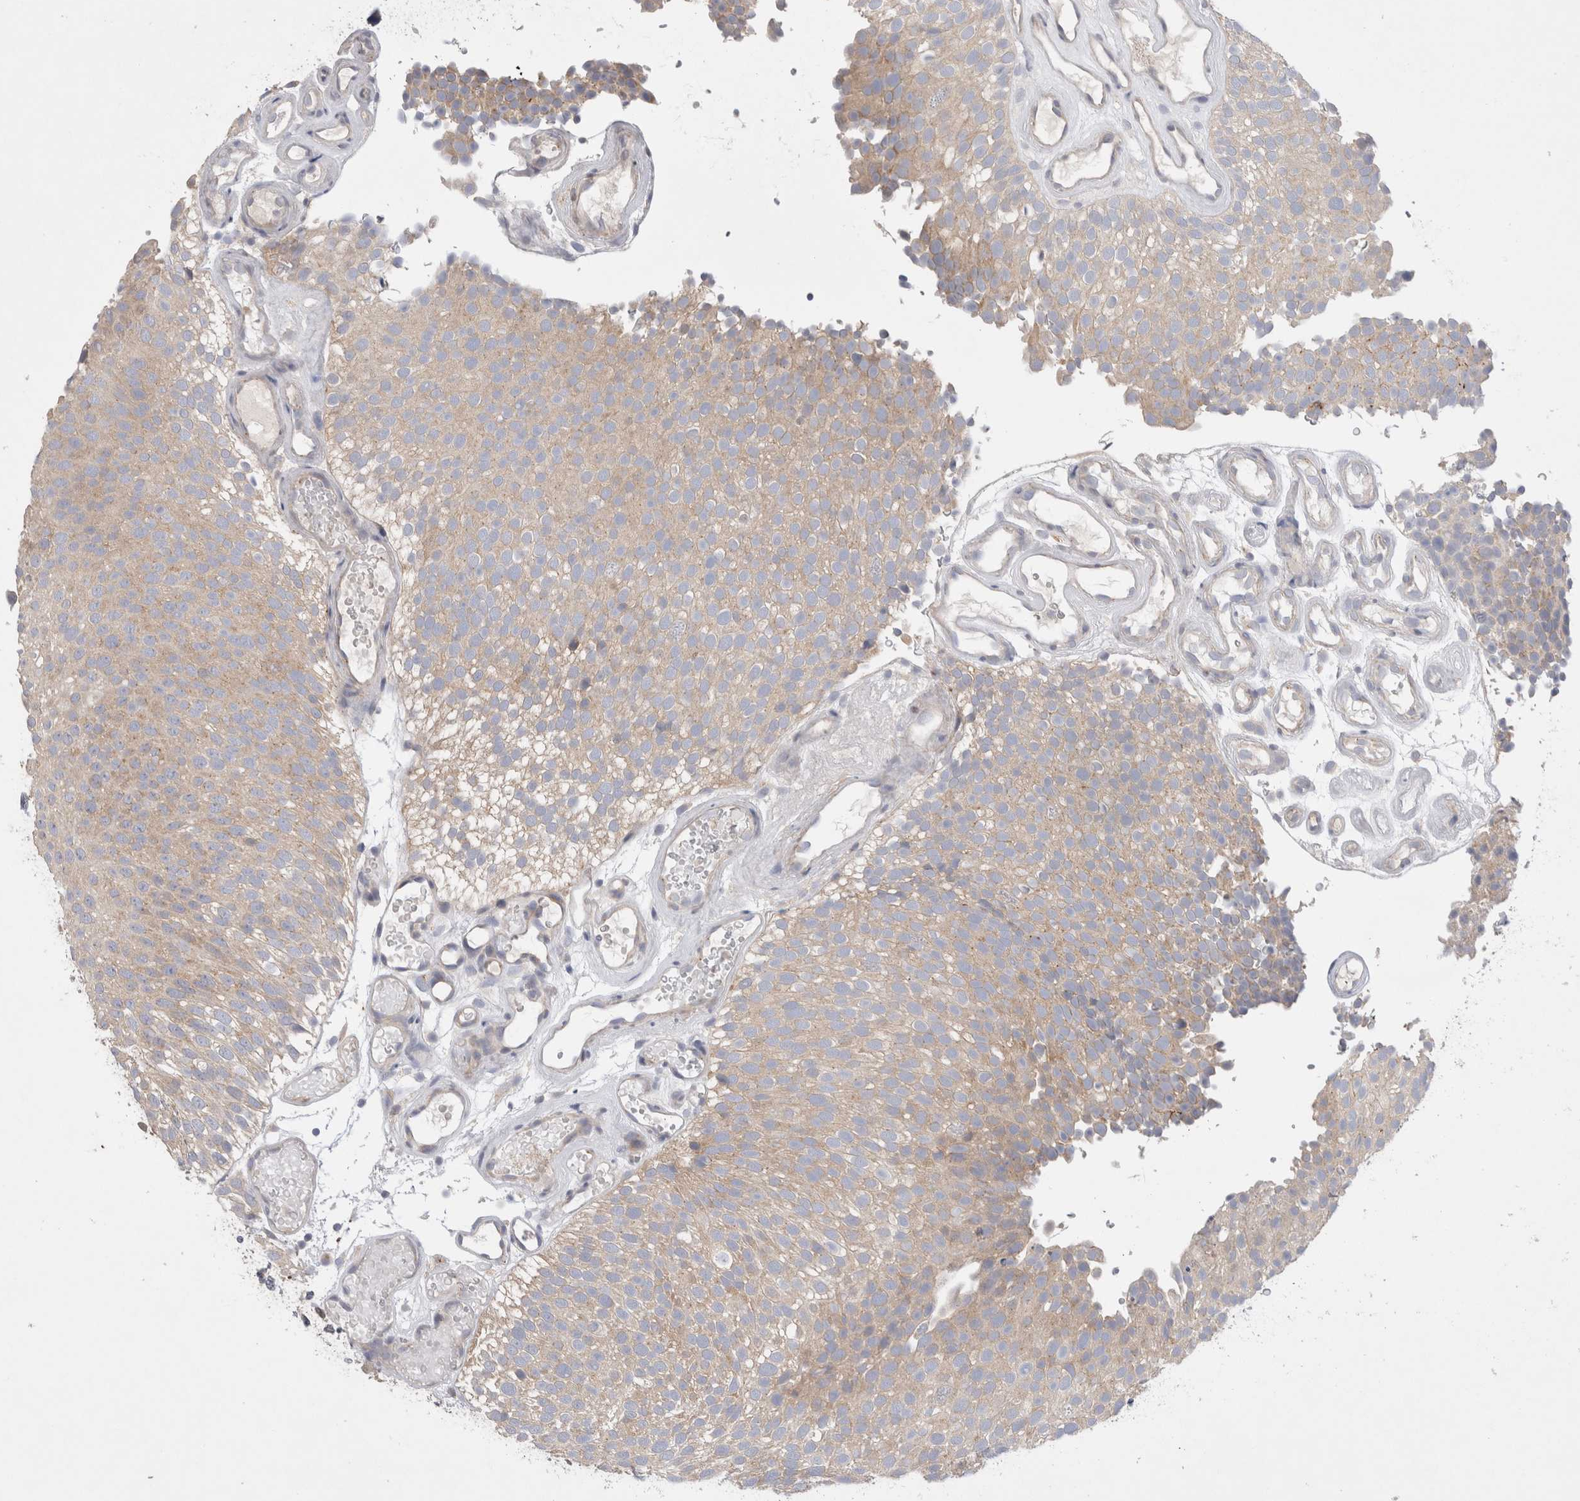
{"staining": {"intensity": "weak", "quantity": ">75%", "location": "cytoplasmic/membranous"}, "tissue": "urothelial cancer", "cell_type": "Tumor cells", "image_type": "cancer", "snomed": [{"axis": "morphology", "description": "Urothelial carcinoma, Low grade"}, {"axis": "topography", "description": "Urinary bladder"}], "caption": "IHC (DAB (3,3'-diaminobenzidine)) staining of human urothelial cancer reveals weak cytoplasmic/membranous protein positivity in approximately >75% of tumor cells. (DAB (3,3'-diaminobenzidine) = brown stain, brightfield microscopy at high magnification).", "gene": "IFT74", "patient": {"sex": "male", "age": 78}}